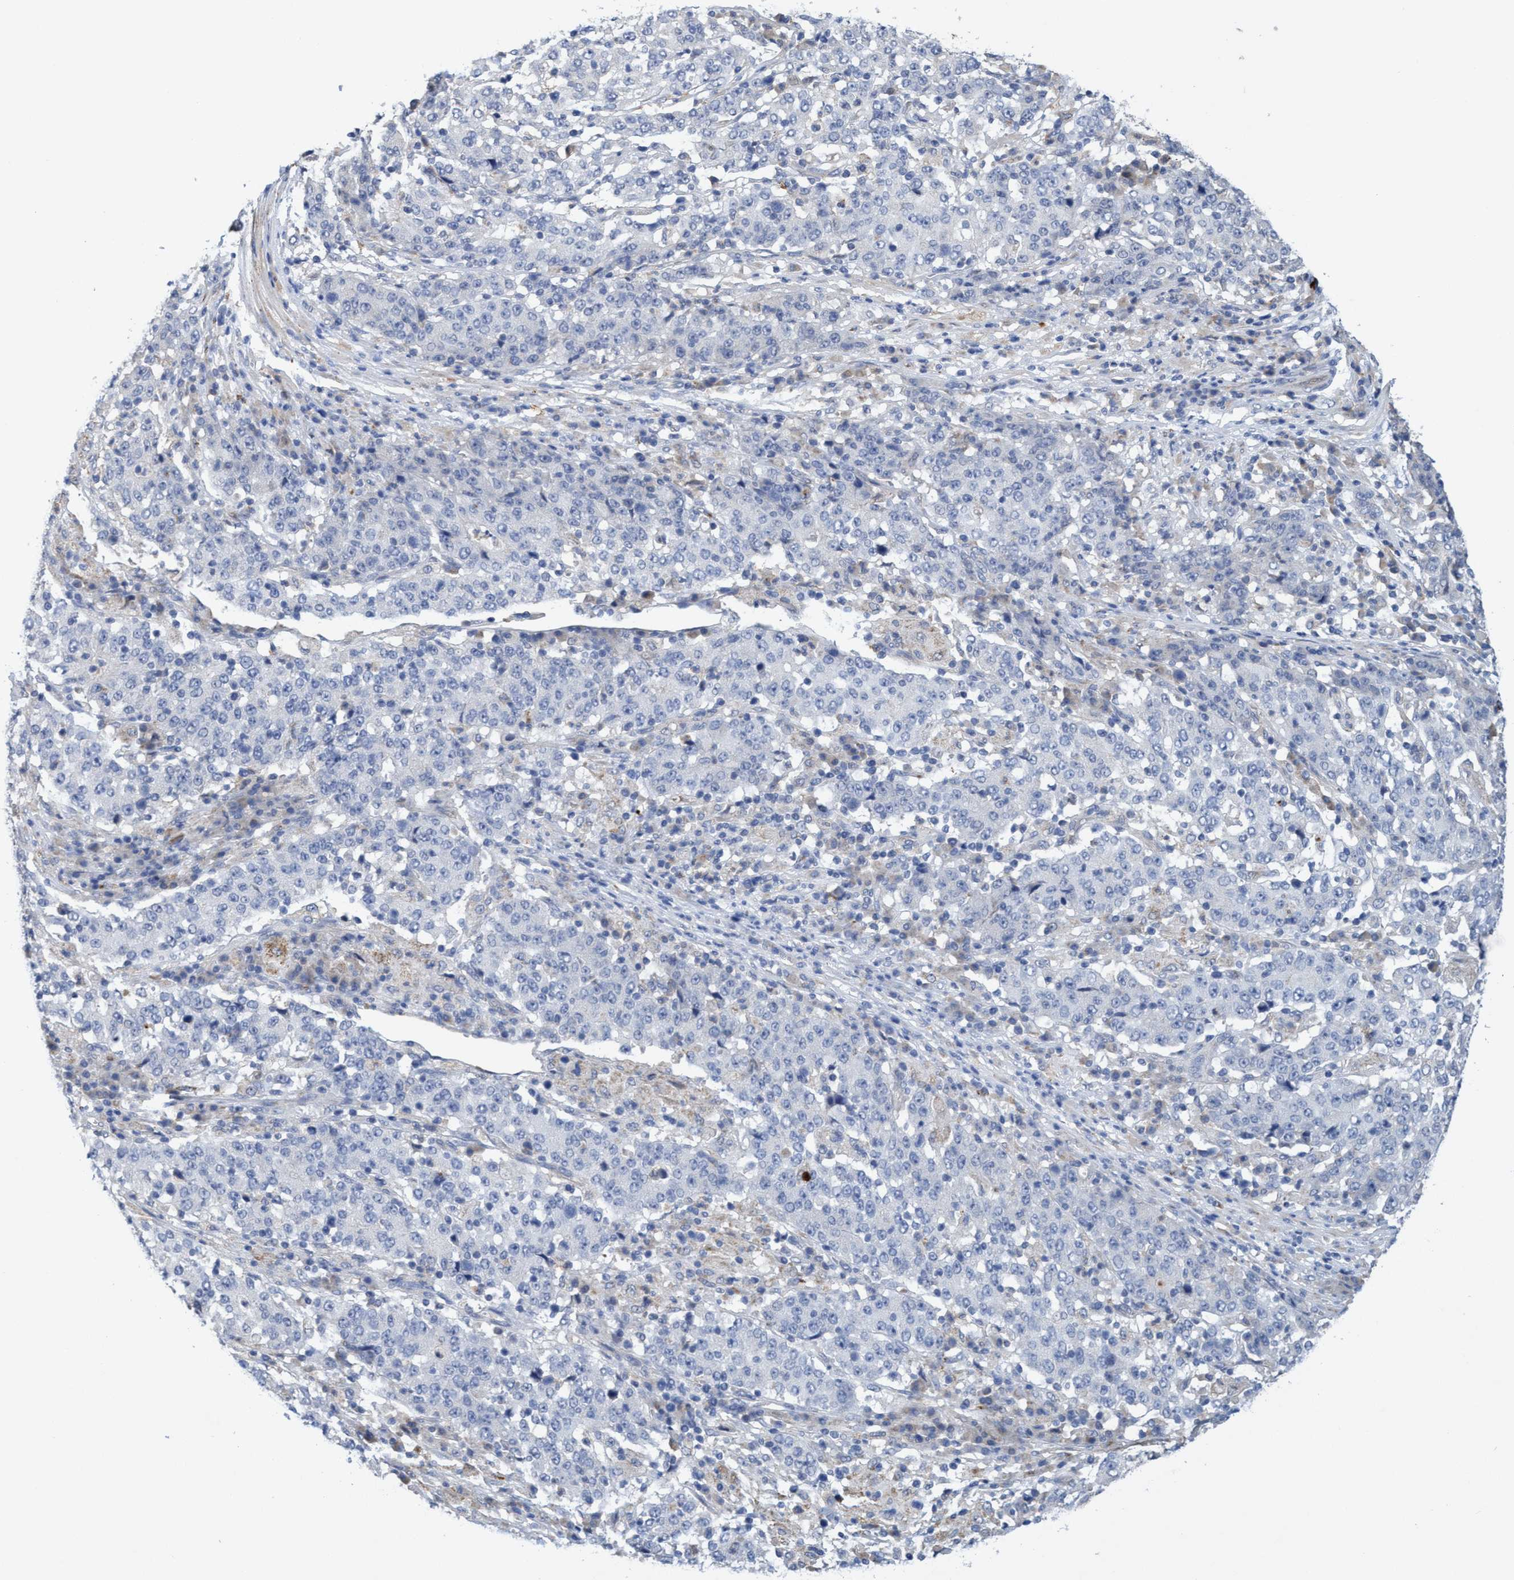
{"staining": {"intensity": "negative", "quantity": "none", "location": "none"}, "tissue": "stomach cancer", "cell_type": "Tumor cells", "image_type": "cancer", "snomed": [{"axis": "morphology", "description": "Adenocarcinoma, NOS"}, {"axis": "topography", "description": "Stomach"}], "caption": "DAB immunohistochemical staining of human stomach cancer shows no significant expression in tumor cells.", "gene": "SEMA4D", "patient": {"sex": "male", "age": 59}}